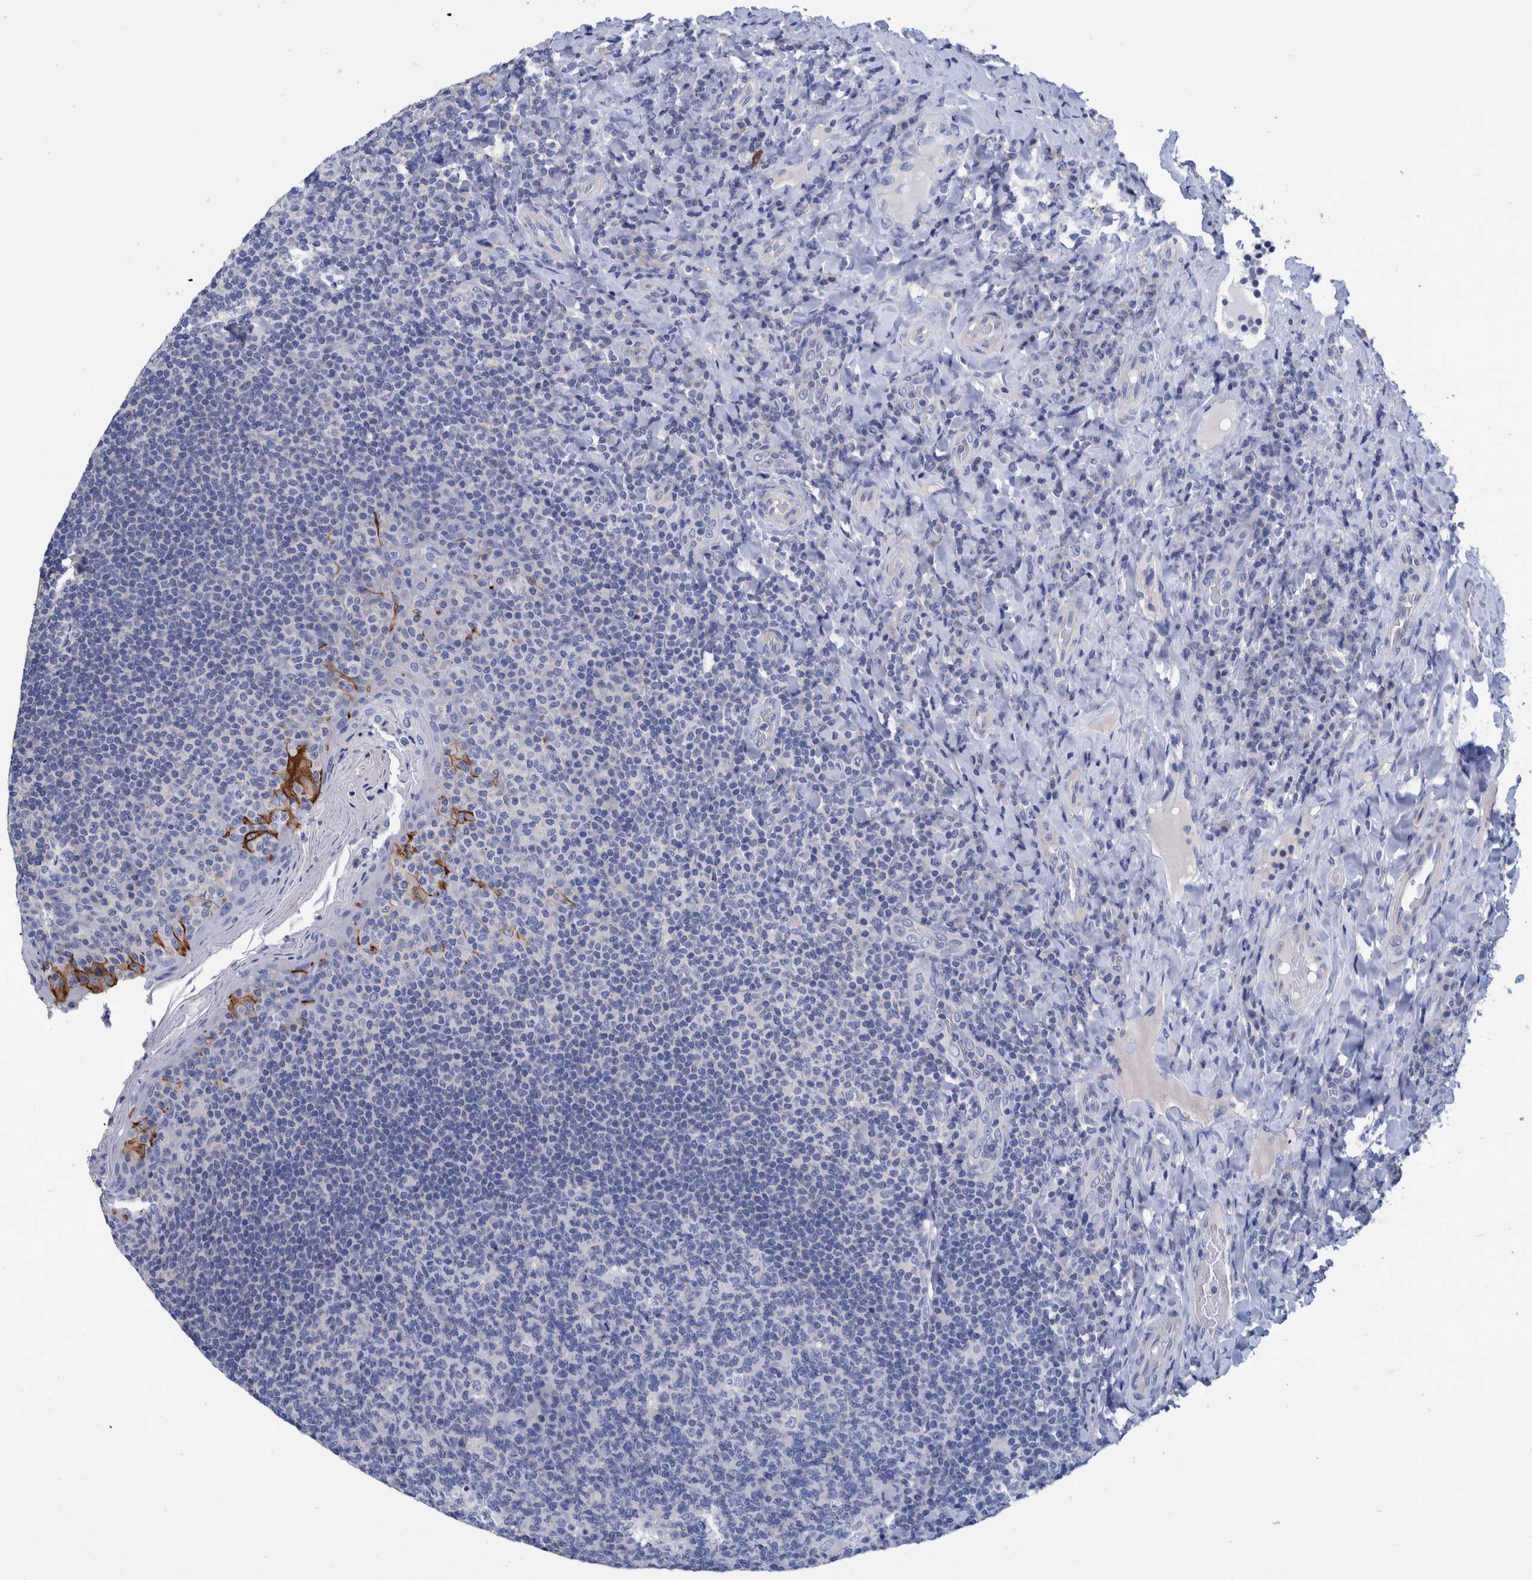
{"staining": {"intensity": "negative", "quantity": "none", "location": "none"}, "tissue": "tonsil", "cell_type": "Germinal center cells", "image_type": "normal", "snomed": [{"axis": "morphology", "description": "Normal tissue, NOS"}, {"axis": "topography", "description": "Tonsil"}], "caption": "High magnification brightfield microscopy of unremarkable tonsil stained with DAB (3,3'-diaminobenzidine) (brown) and counterstained with hematoxylin (blue): germinal center cells show no significant positivity. The staining is performed using DAB (3,3'-diaminobenzidine) brown chromogen with nuclei counter-stained in using hematoxylin.", "gene": "MKS1", "patient": {"sex": "male", "age": 17}}